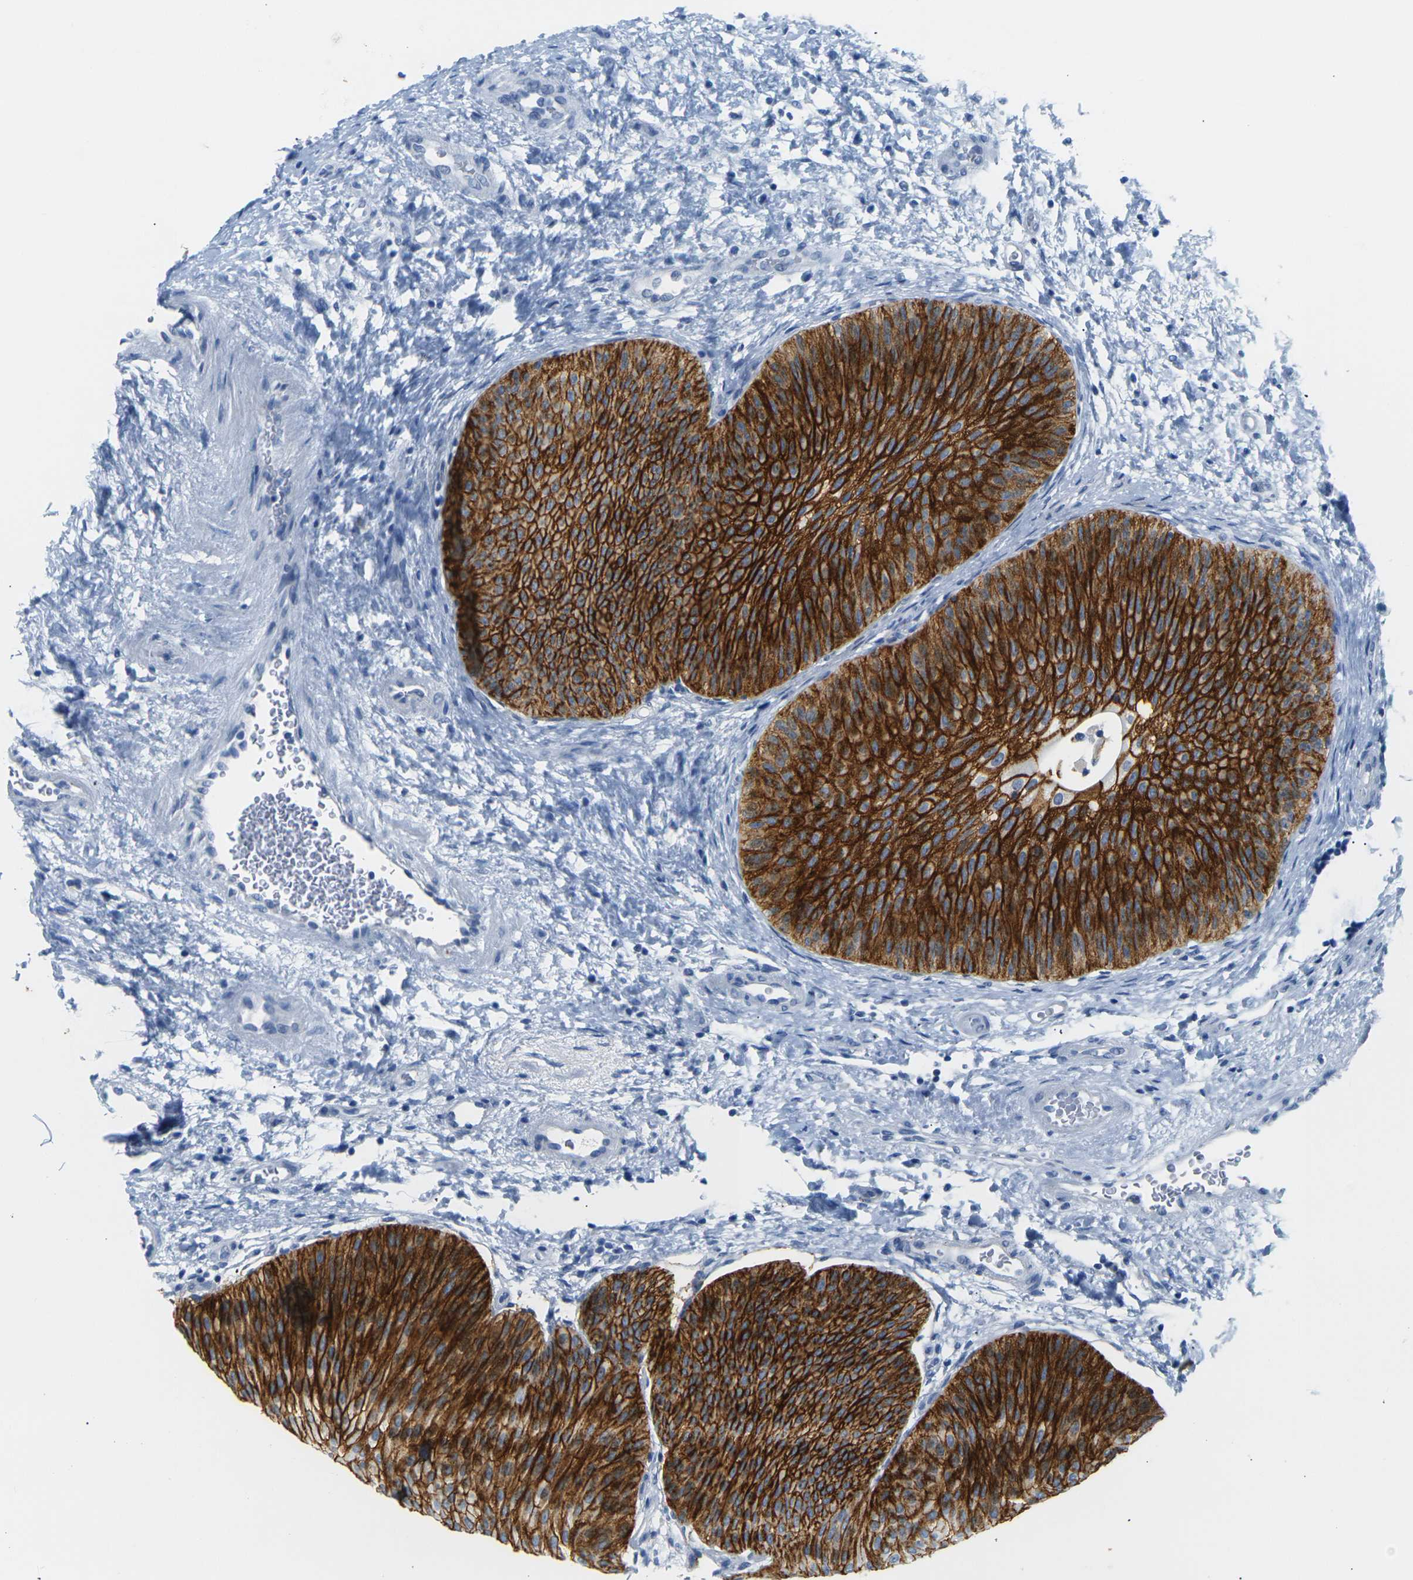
{"staining": {"intensity": "strong", "quantity": ">75%", "location": "cytoplasmic/membranous"}, "tissue": "urothelial cancer", "cell_type": "Tumor cells", "image_type": "cancer", "snomed": [{"axis": "morphology", "description": "Urothelial carcinoma, Low grade"}, {"axis": "topography", "description": "Urinary bladder"}], "caption": "This photomicrograph exhibits immunohistochemistry (IHC) staining of human urothelial carcinoma (low-grade), with high strong cytoplasmic/membranous expression in about >75% of tumor cells.", "gene": "CLDN7", "patient": {"sex": "female", "age": 60}}